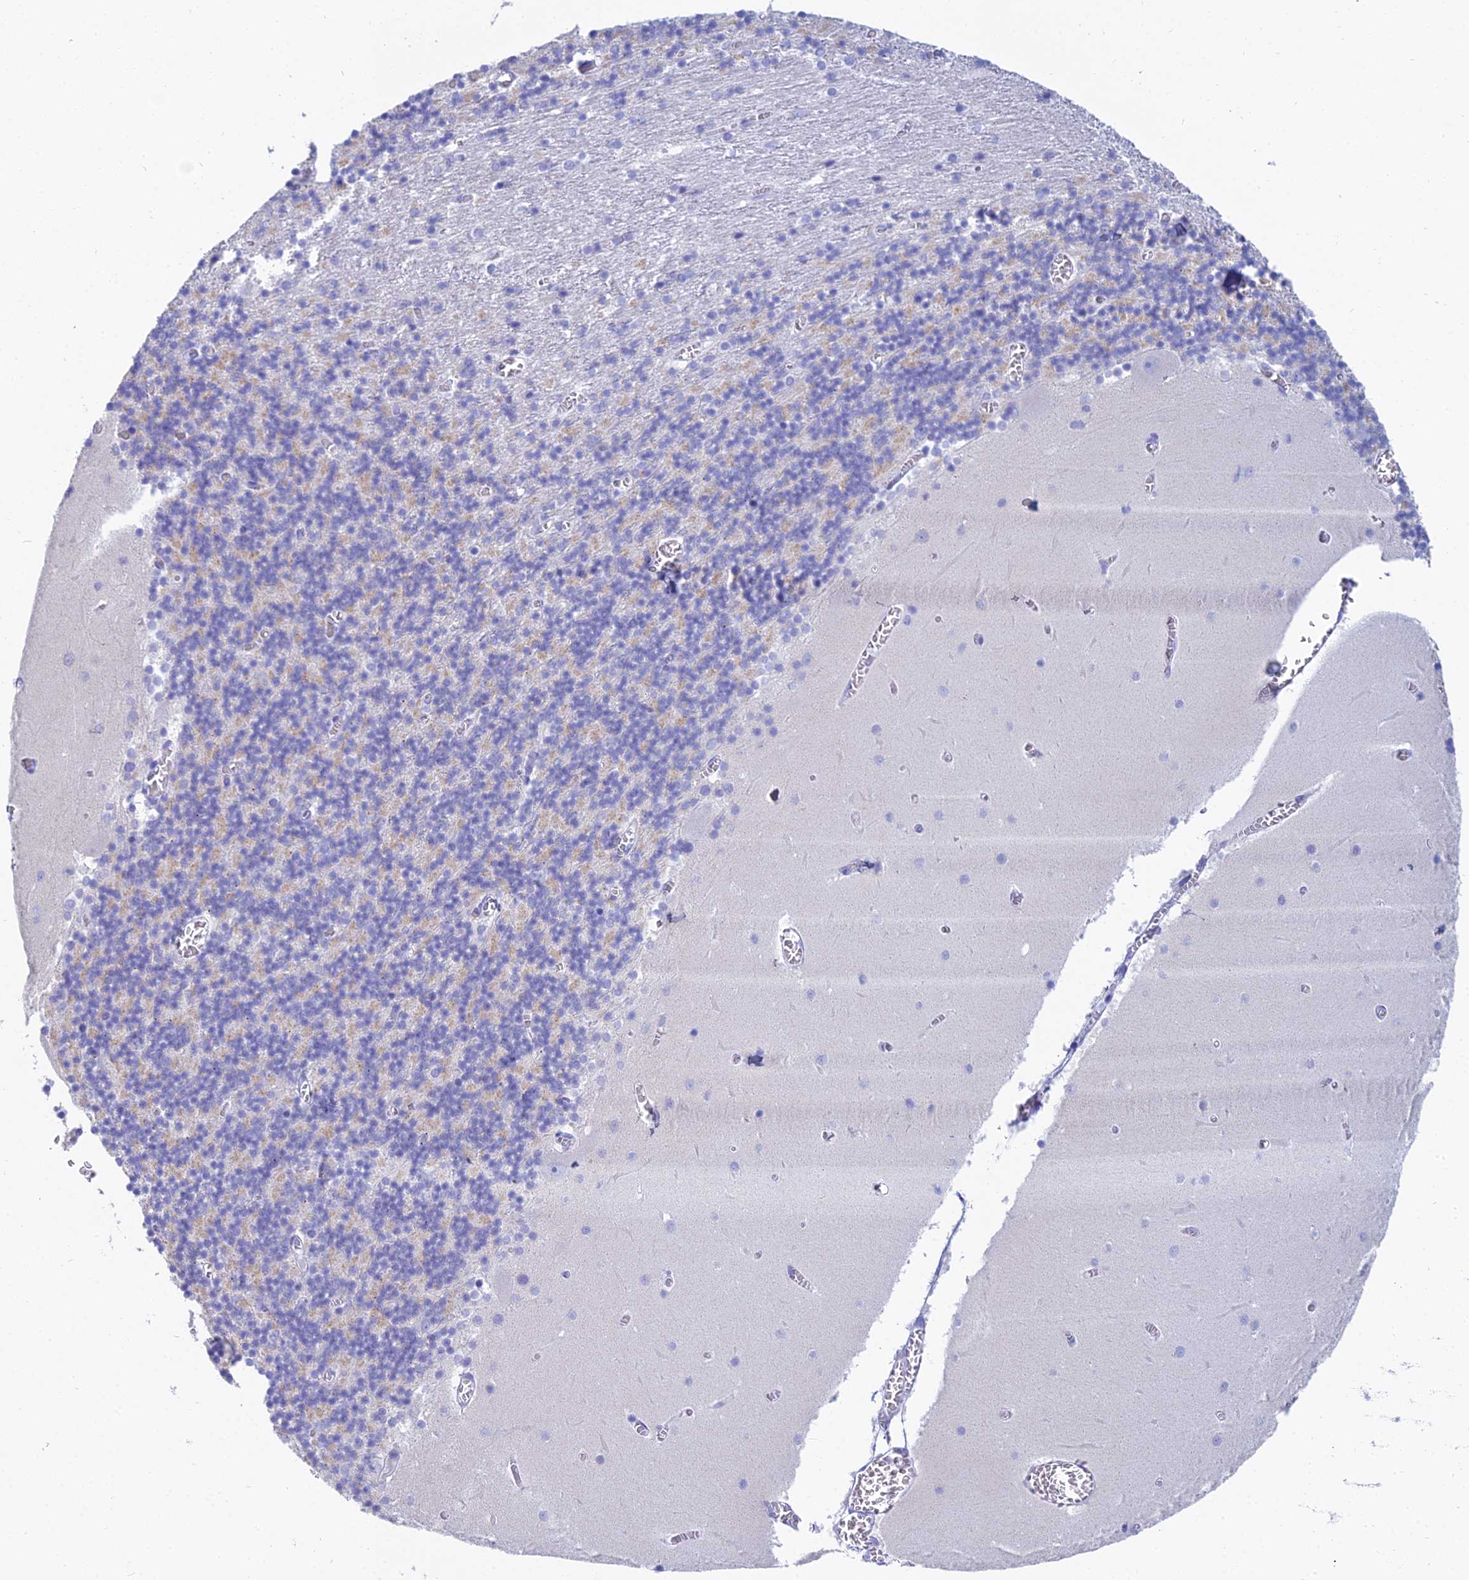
{"staining": {"intensity": "negative", "quantity": "none", "location": "none"}, "tissue": "cerebellum", "cell_type": "Cells in granular layer", "image_type": "normal", "snomed": [{"axis": "morphology", "description": "Normal tissue, NOS"}, {"axis": "topography", "description": "Cerebellum"}], "caption": "The photomicrograph shows no significant staining in cells in granular layer of cerebellum. The staining is performed using DAB brown chromogen with nuclei counter-stained in using hematoxylin.", "gene": "MCM2", "patient": {"sex": "female", "age": 28}}